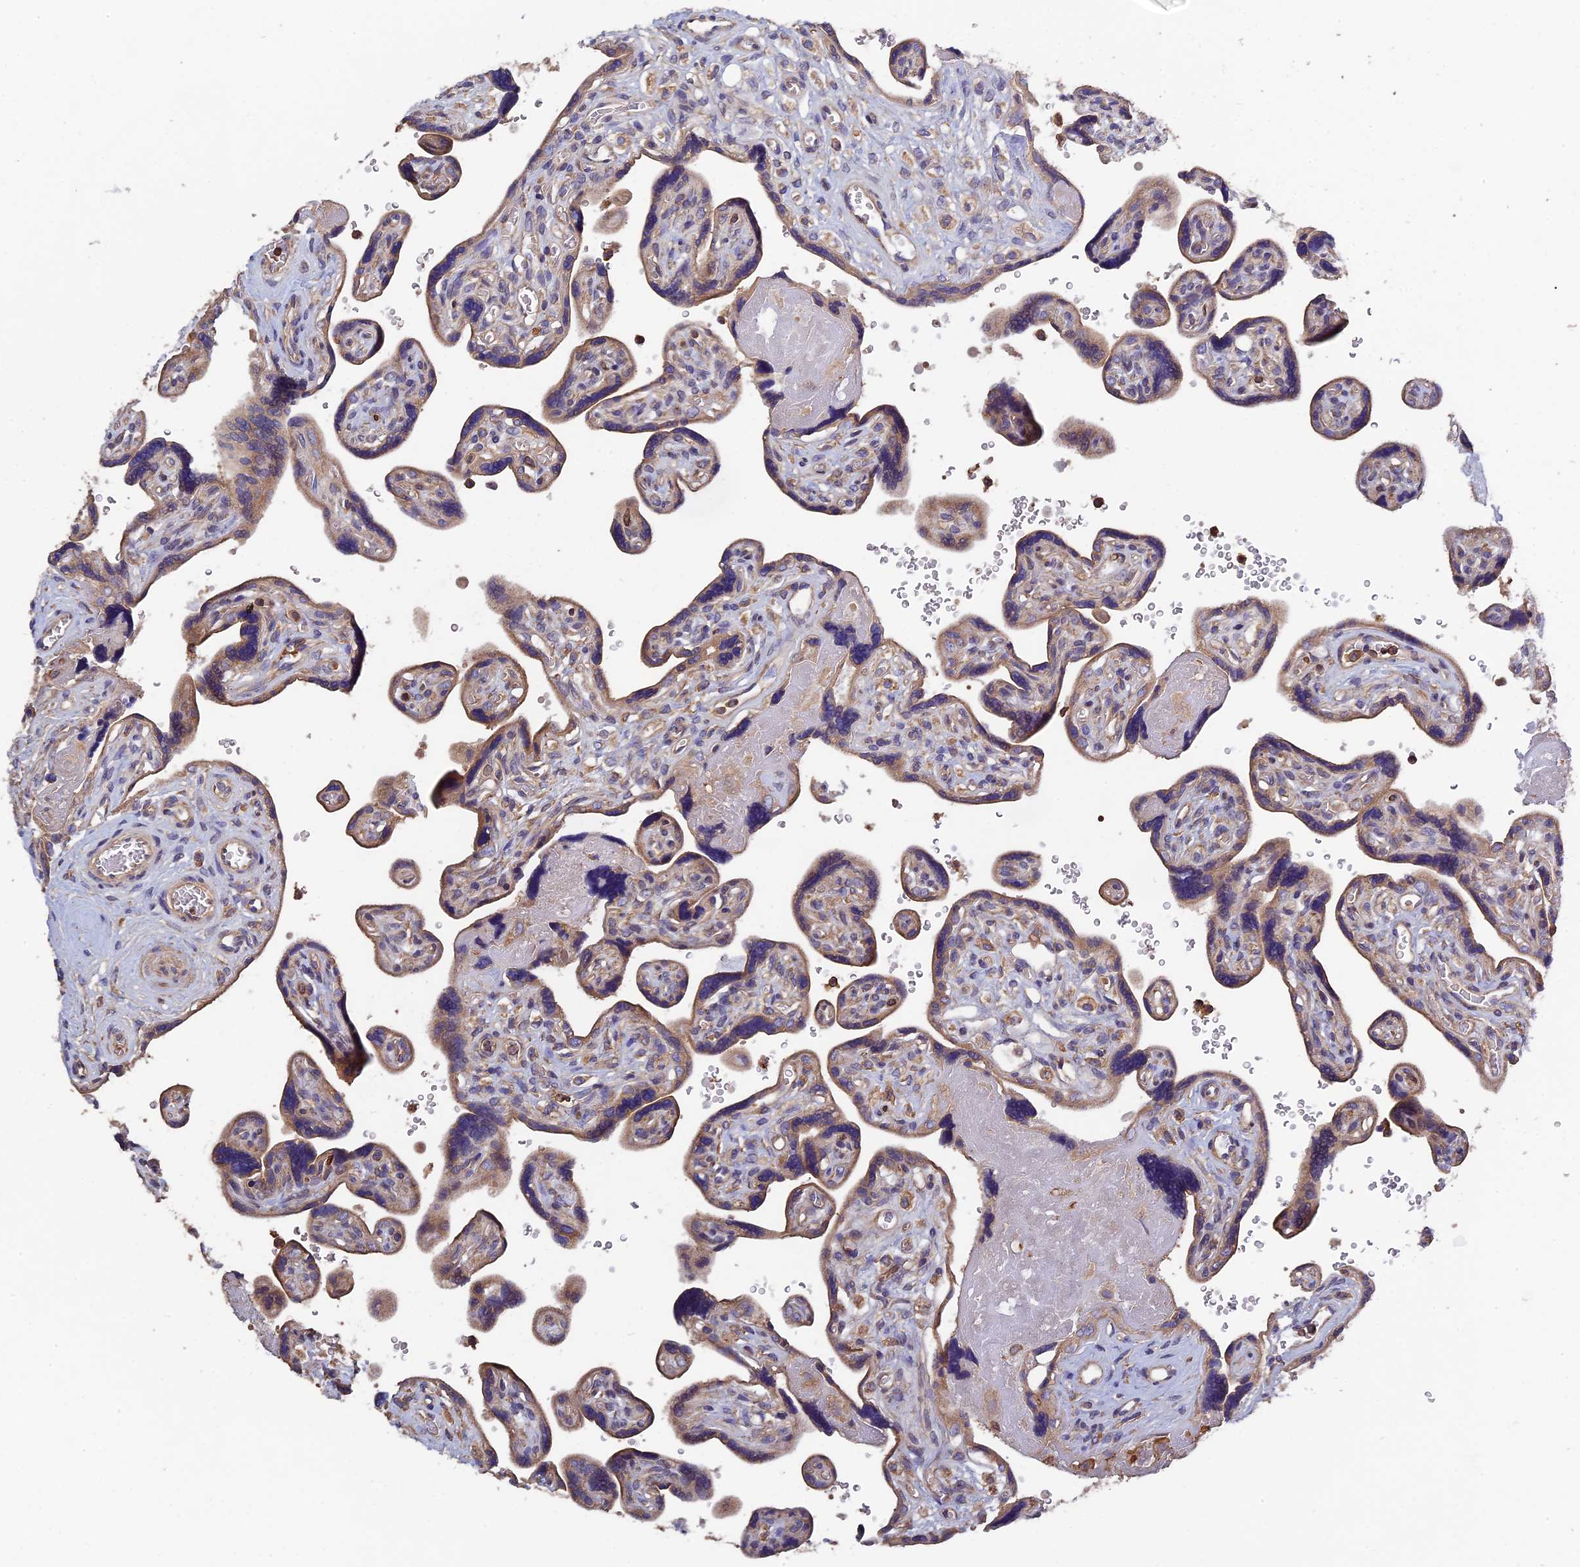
{"staining": {"intensity": "weak", "quantity": "25%-75%", "location": "cytoplasmic/membranous"}, "tissue": "placenta", "cell_type": "Trophoblastic cells", "image_type": "normal", "snomed": [{"axis": "morphology", "description": "Normal tissue, NOS"}, {"axis": "topography", "description": "Placenta"}], "caption": "Trophoblastic cells exhibit weak cytoplasmic/membranous staining in approximately 25%-75% of cells in normal placenta.", "gene": "CCDC153", "patient": {"sex": "female", "age": 39}}